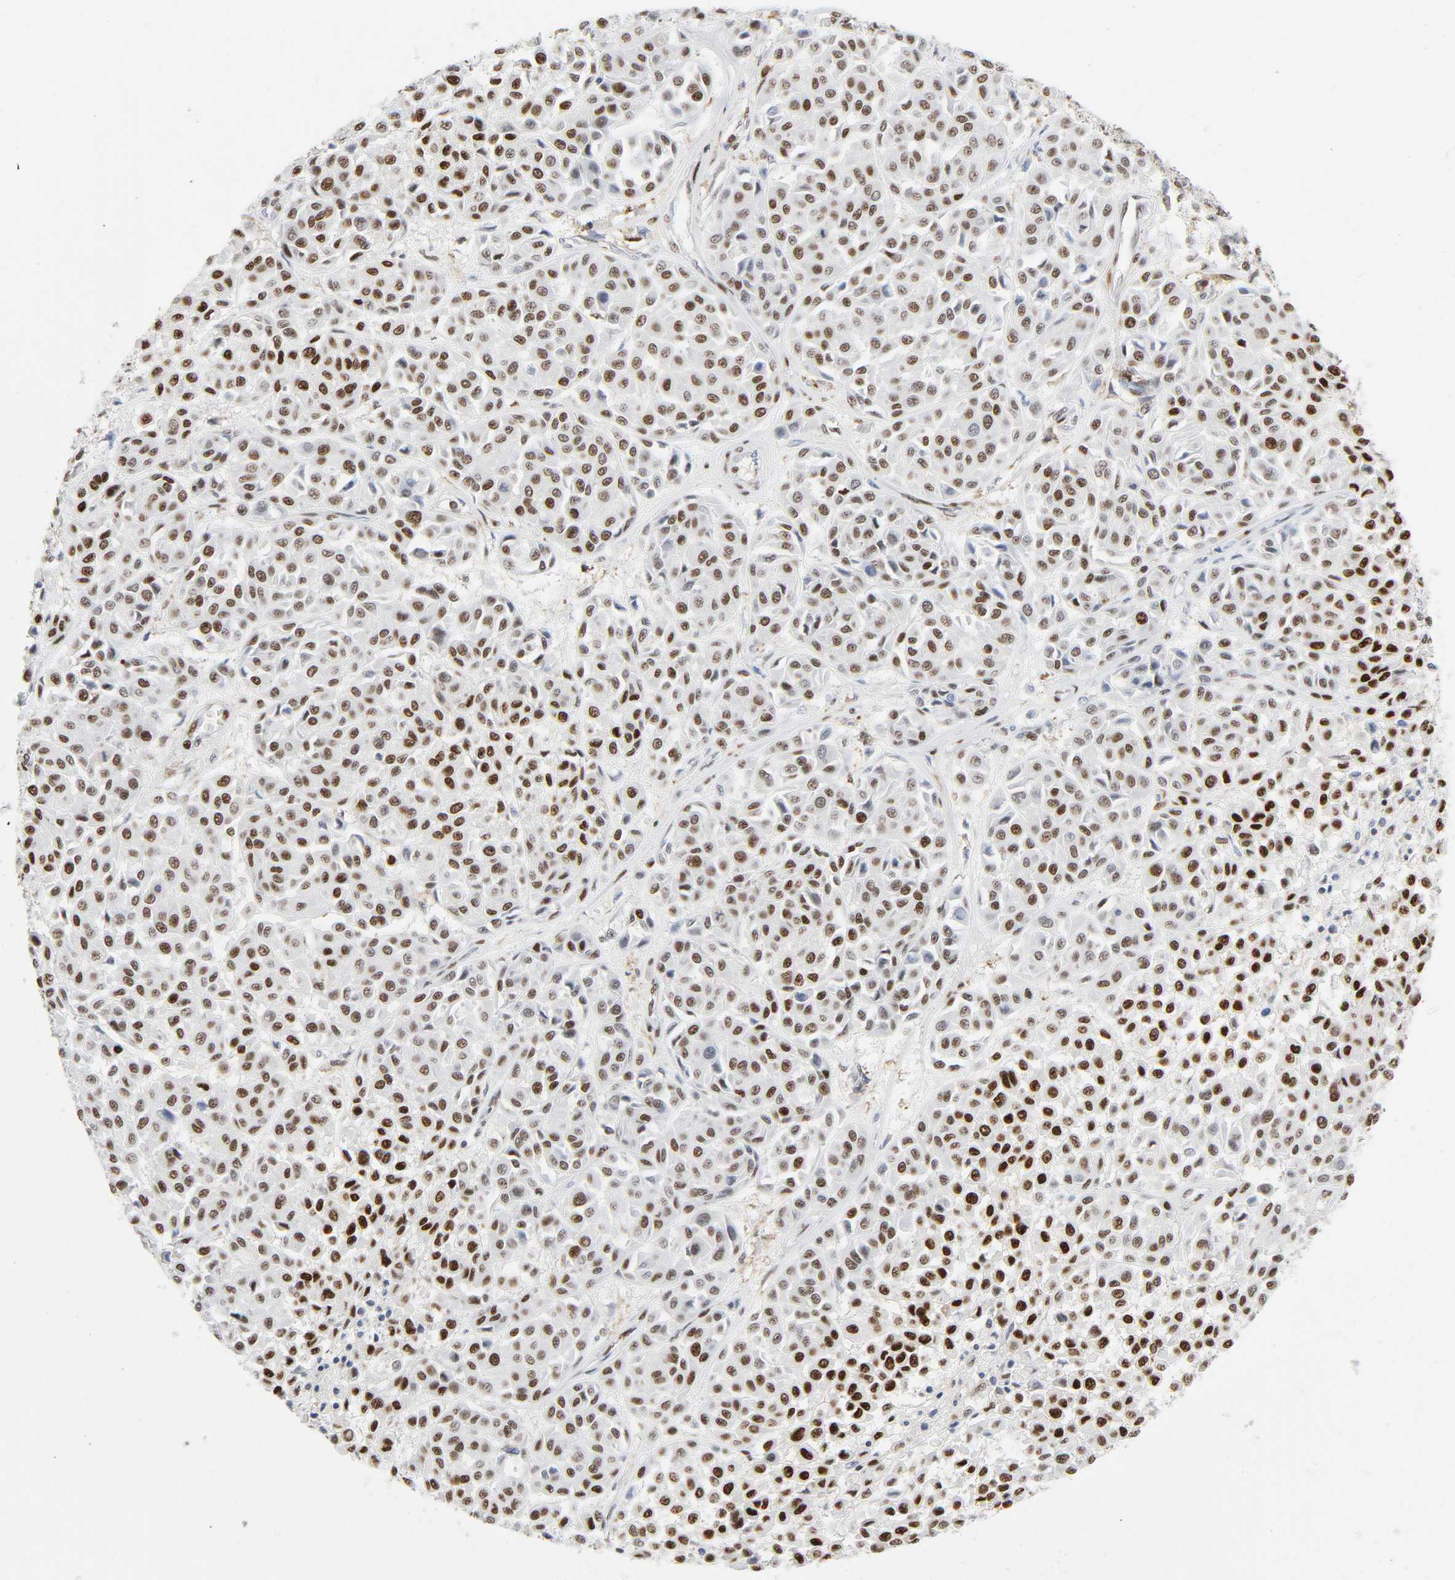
{"staining": {"intensity": "moderate", "quantity": ">75%", "location": "nuclear"}, "tissue": "melanoma", "cell_type": "Tumor cells", "image_type": "cancer", "snomed": [{"axis": "morphology", "description": "Malignant melanoma, Metastatic site"}, {"axis": "topography", "description": "Soft tissue"}], "caption": "The immunohistochemical stain labels moderate nuclear positivity in tumor cells of melanoma tissue.", "gene": "WAS", "patient": {"sex": "male", "age": 41}}